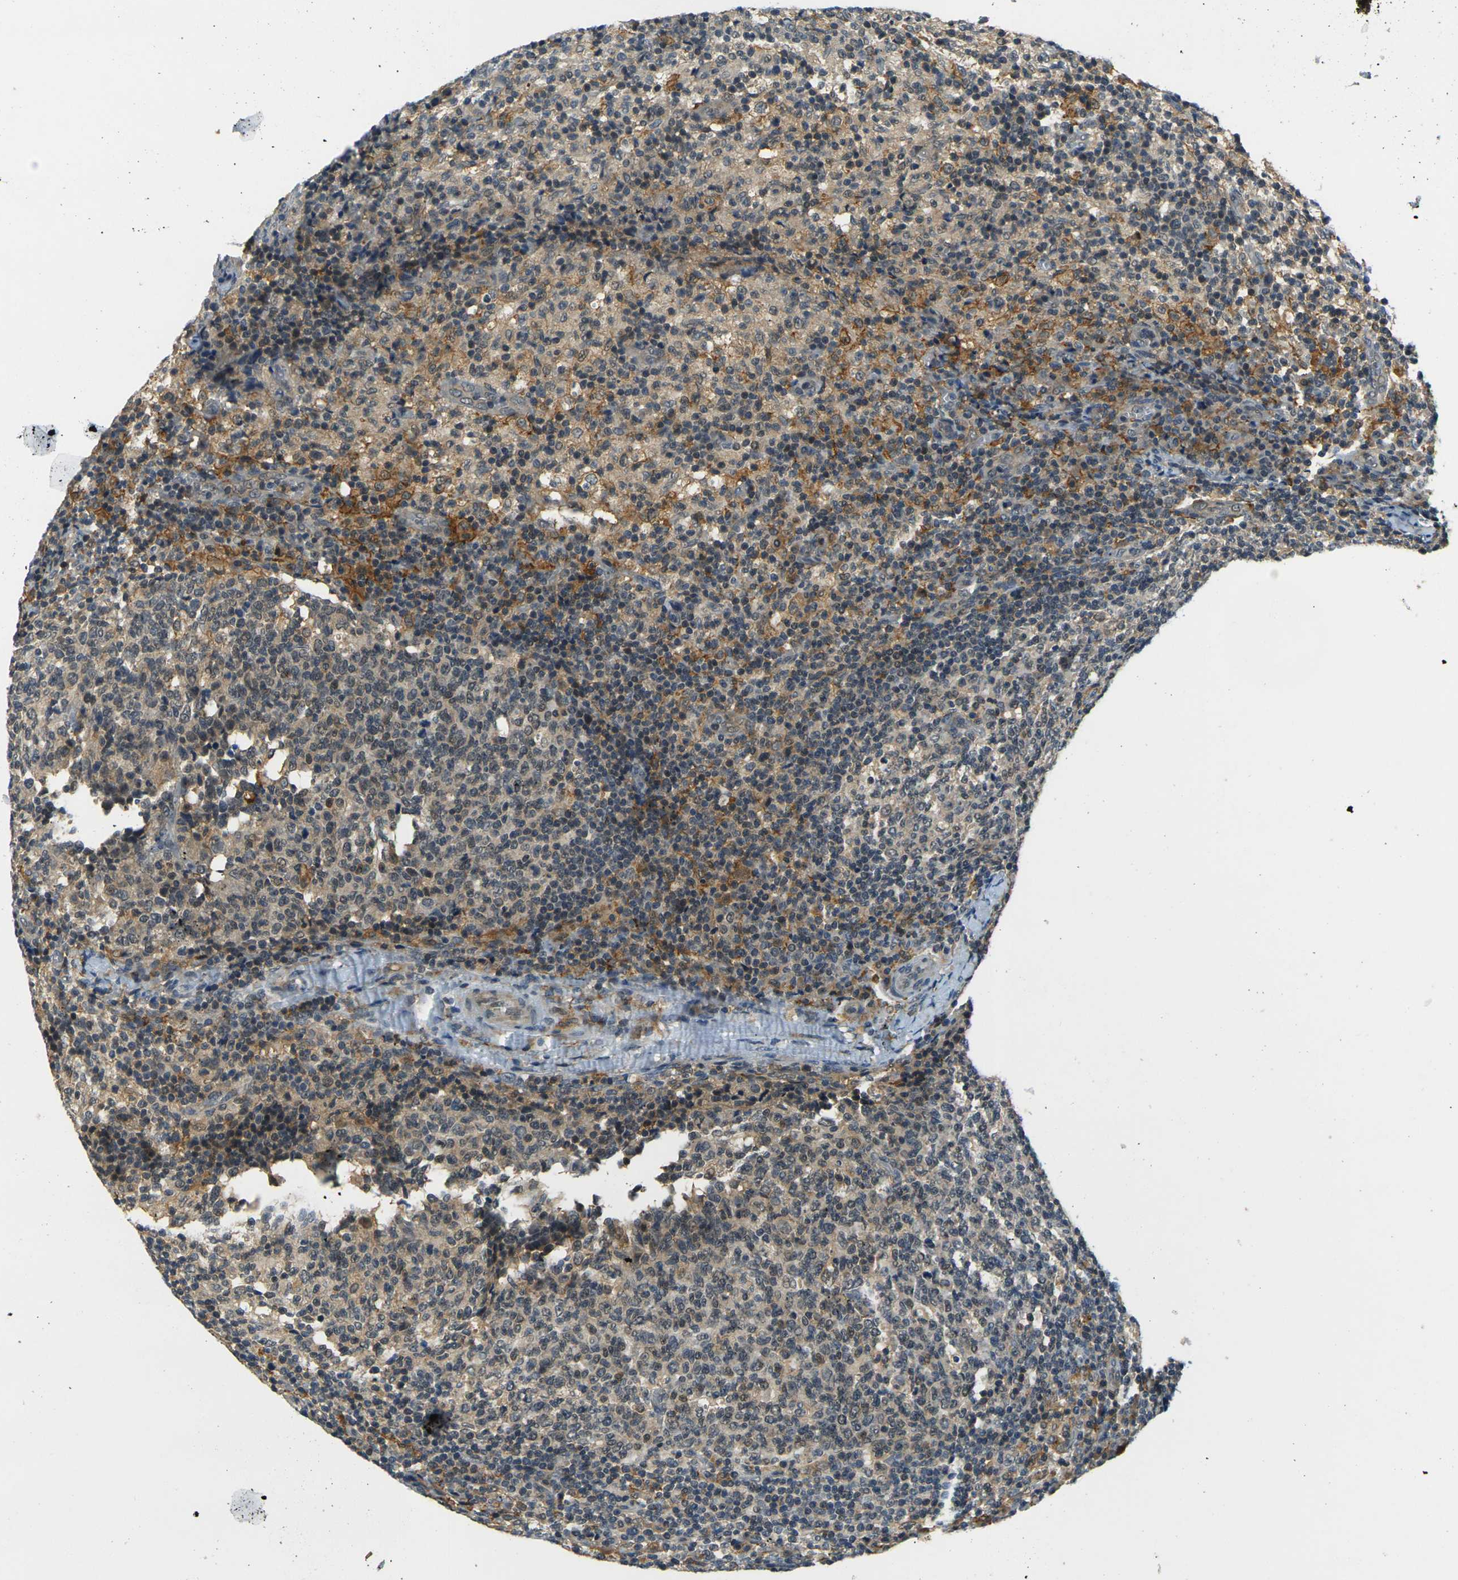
{"staining": {"intensity": "weak", "quantity": ">75%", "location": "cytoplasmic/membranous"}, "tissue": "lymph node", "cell_type": "Germinal center cells", "image_type": "normal", "snomed": [{"axis": "morphology", "description": "Normal tissue, NOS"}, {"axis": "morphology", "description": "Inflammation, NOS"}, {"axis": "topography", "description": "Lymph node"}], "caption": "Brown immunohistochemical staining in benign lymph node reveals weak cytoplasmic/membranous staining in approximately >75% of germinal center cells. (Stains: DAB in brown, nuclei in blue, Microscopy: brightfield microscopy at high magnification).", "gene": "PIGL", "patient": {"sex": "male", "age": 55}}